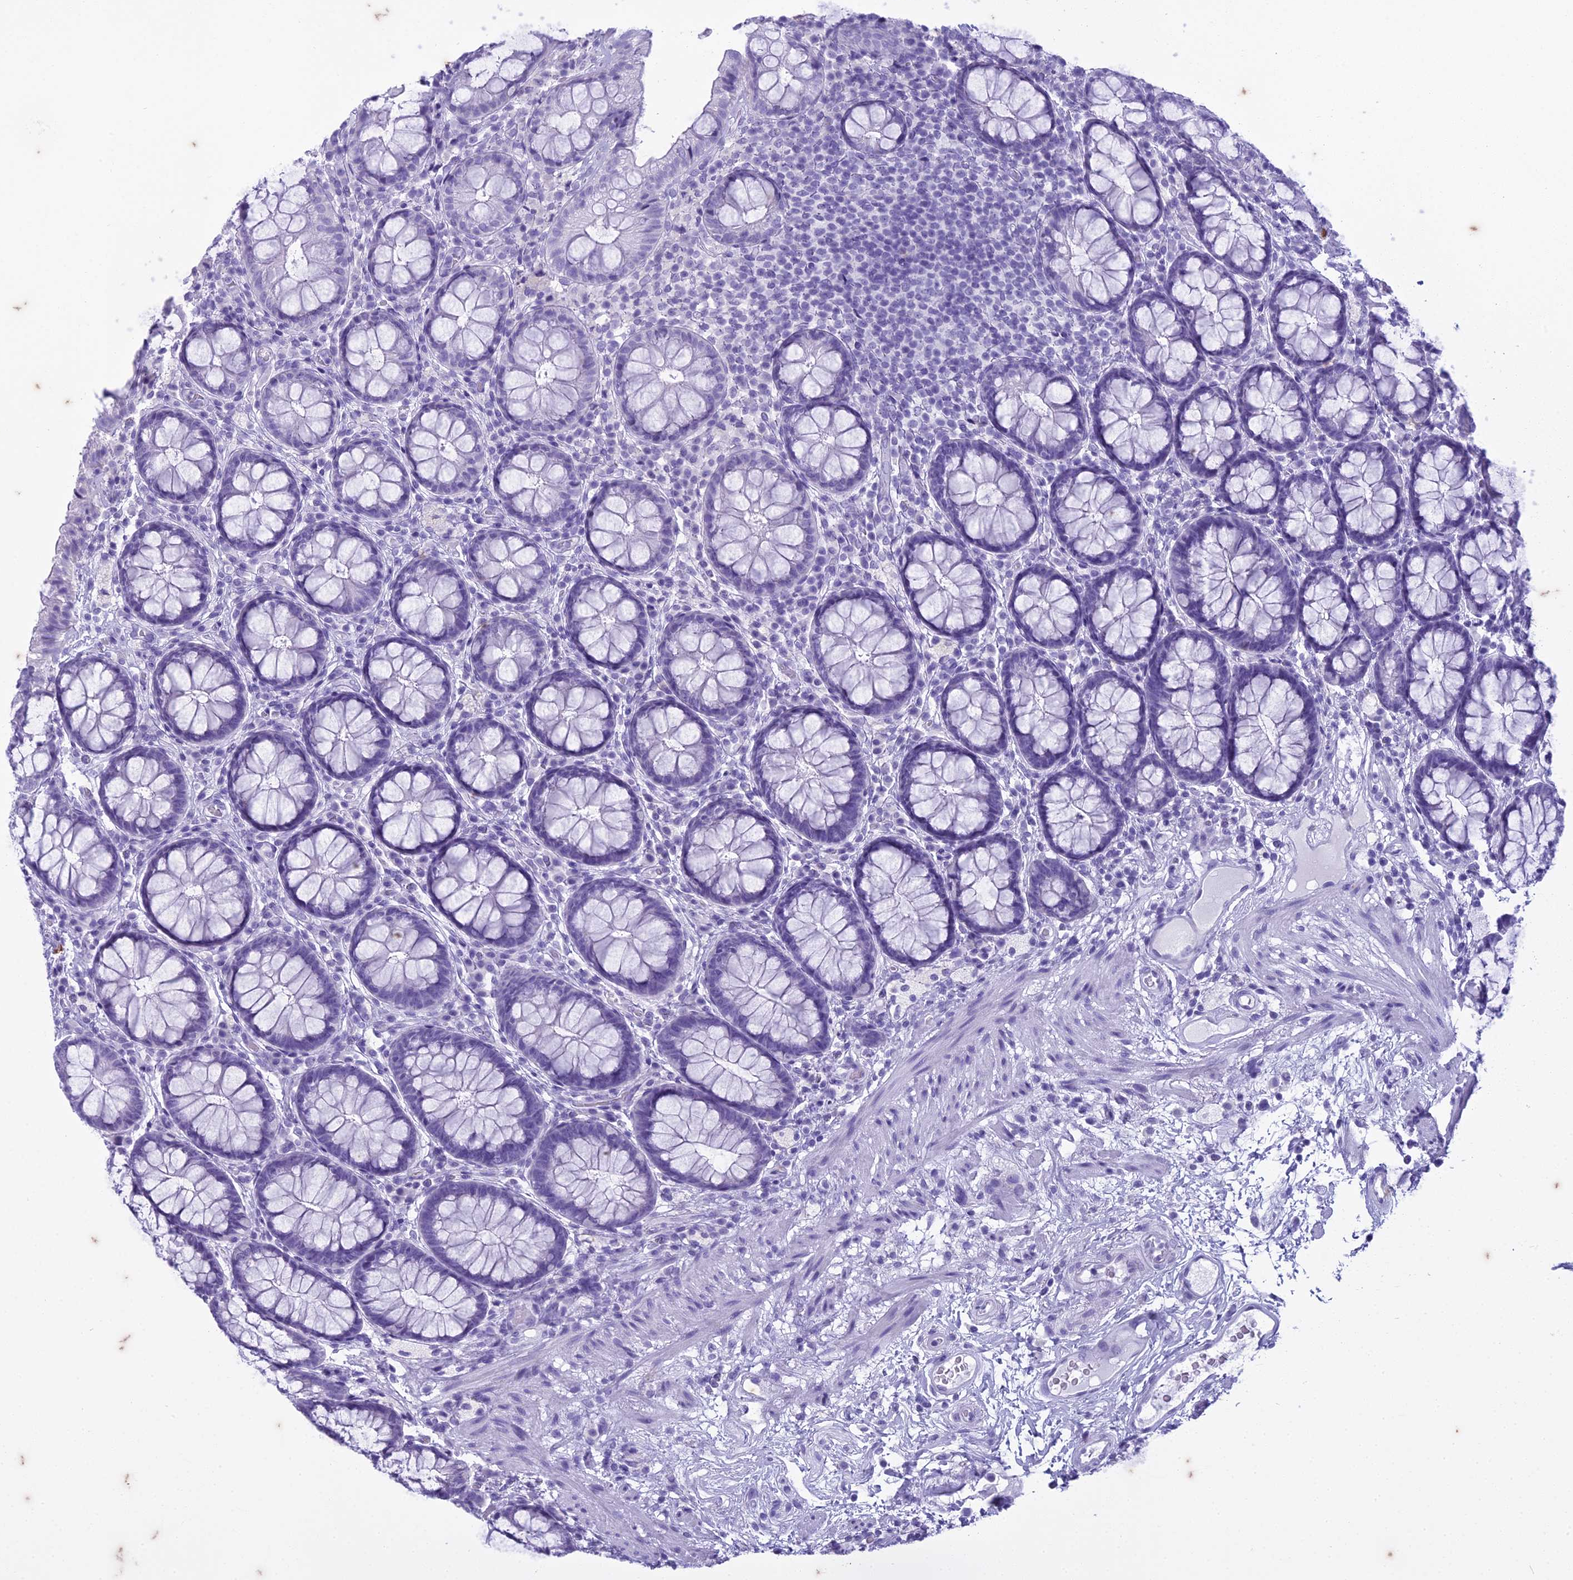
{"staining": {"intensity": "negative", "quantity": "none", "location": "none"}, "tissue": "rectum", "cell_type": "Glandular cells", "image_type": "normal", "snomed": [{"axis": "morphology", "description": "Normal tissue, NOS"}, {"axis": "topography", "description": "Rectum"}], "caption": "The photomicrograph shows no significant positivity in glandular cells of rectum. The staining was performed using DAB to visualize the protein expression in brown, while the nuclei were stained in blue with hematoxylin (Magnification: 20x).", "gene": "HMGB4", "patient": {"sex": "male", "age": 83}}